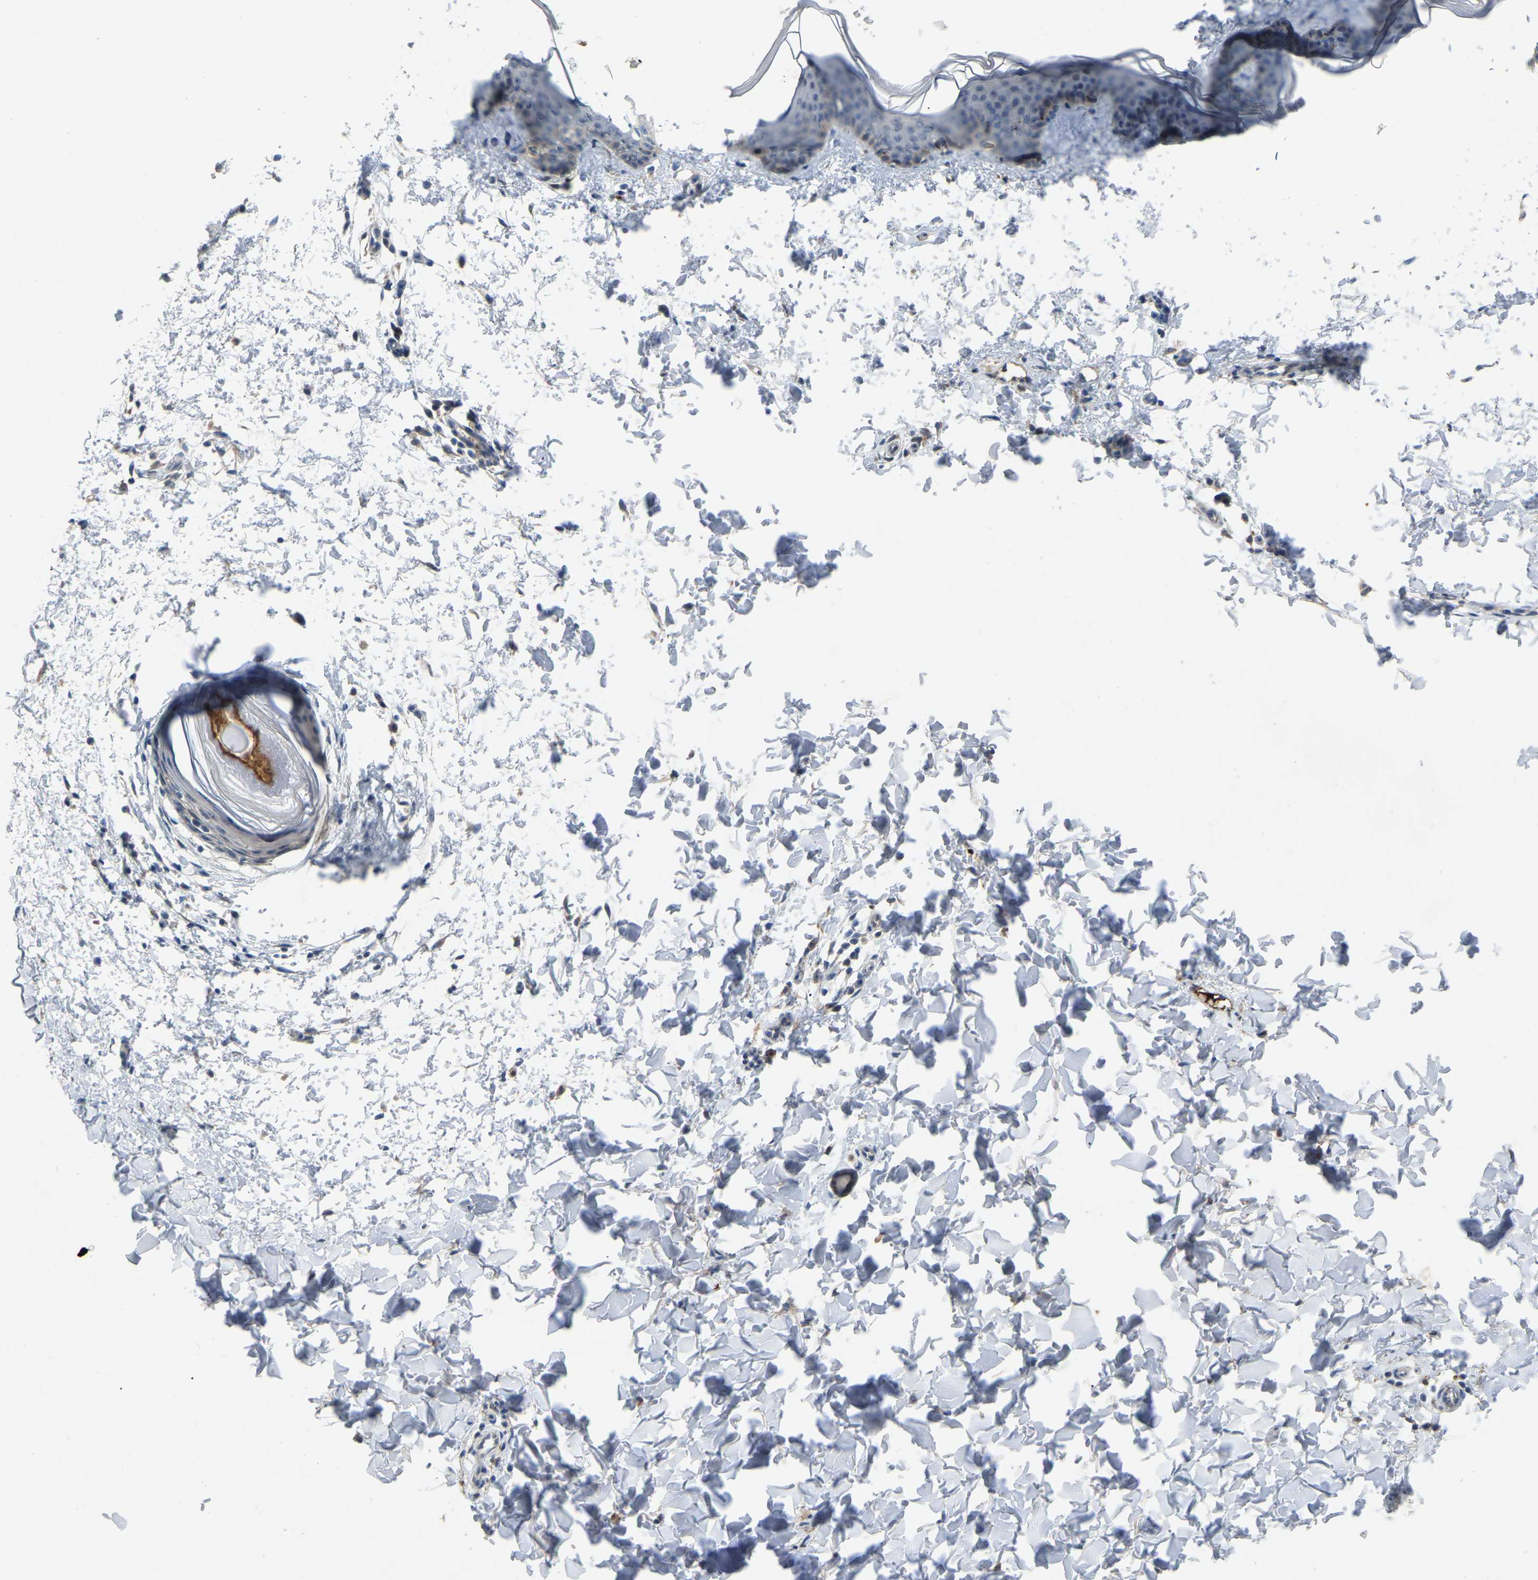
{"staining": {"intensity": "negative", "quantity": "none", "location": "none"}, "tissue": "skin", "cell_type": "Fibroblasts", "image_type": "normal", "snomed": [{"axis": "morphology", "description": "Normal tissue, NOS"}, {"axis": "topography", "description": "Skin"}], "caption": "The micrograph demonstrates no staining of fibroblasts in normal skin. (DAB (3,3'-diaminobenzidine) IHC, high magnification).", "gene": "FHIT", "patient": {"sex": "female", "age": 17}}